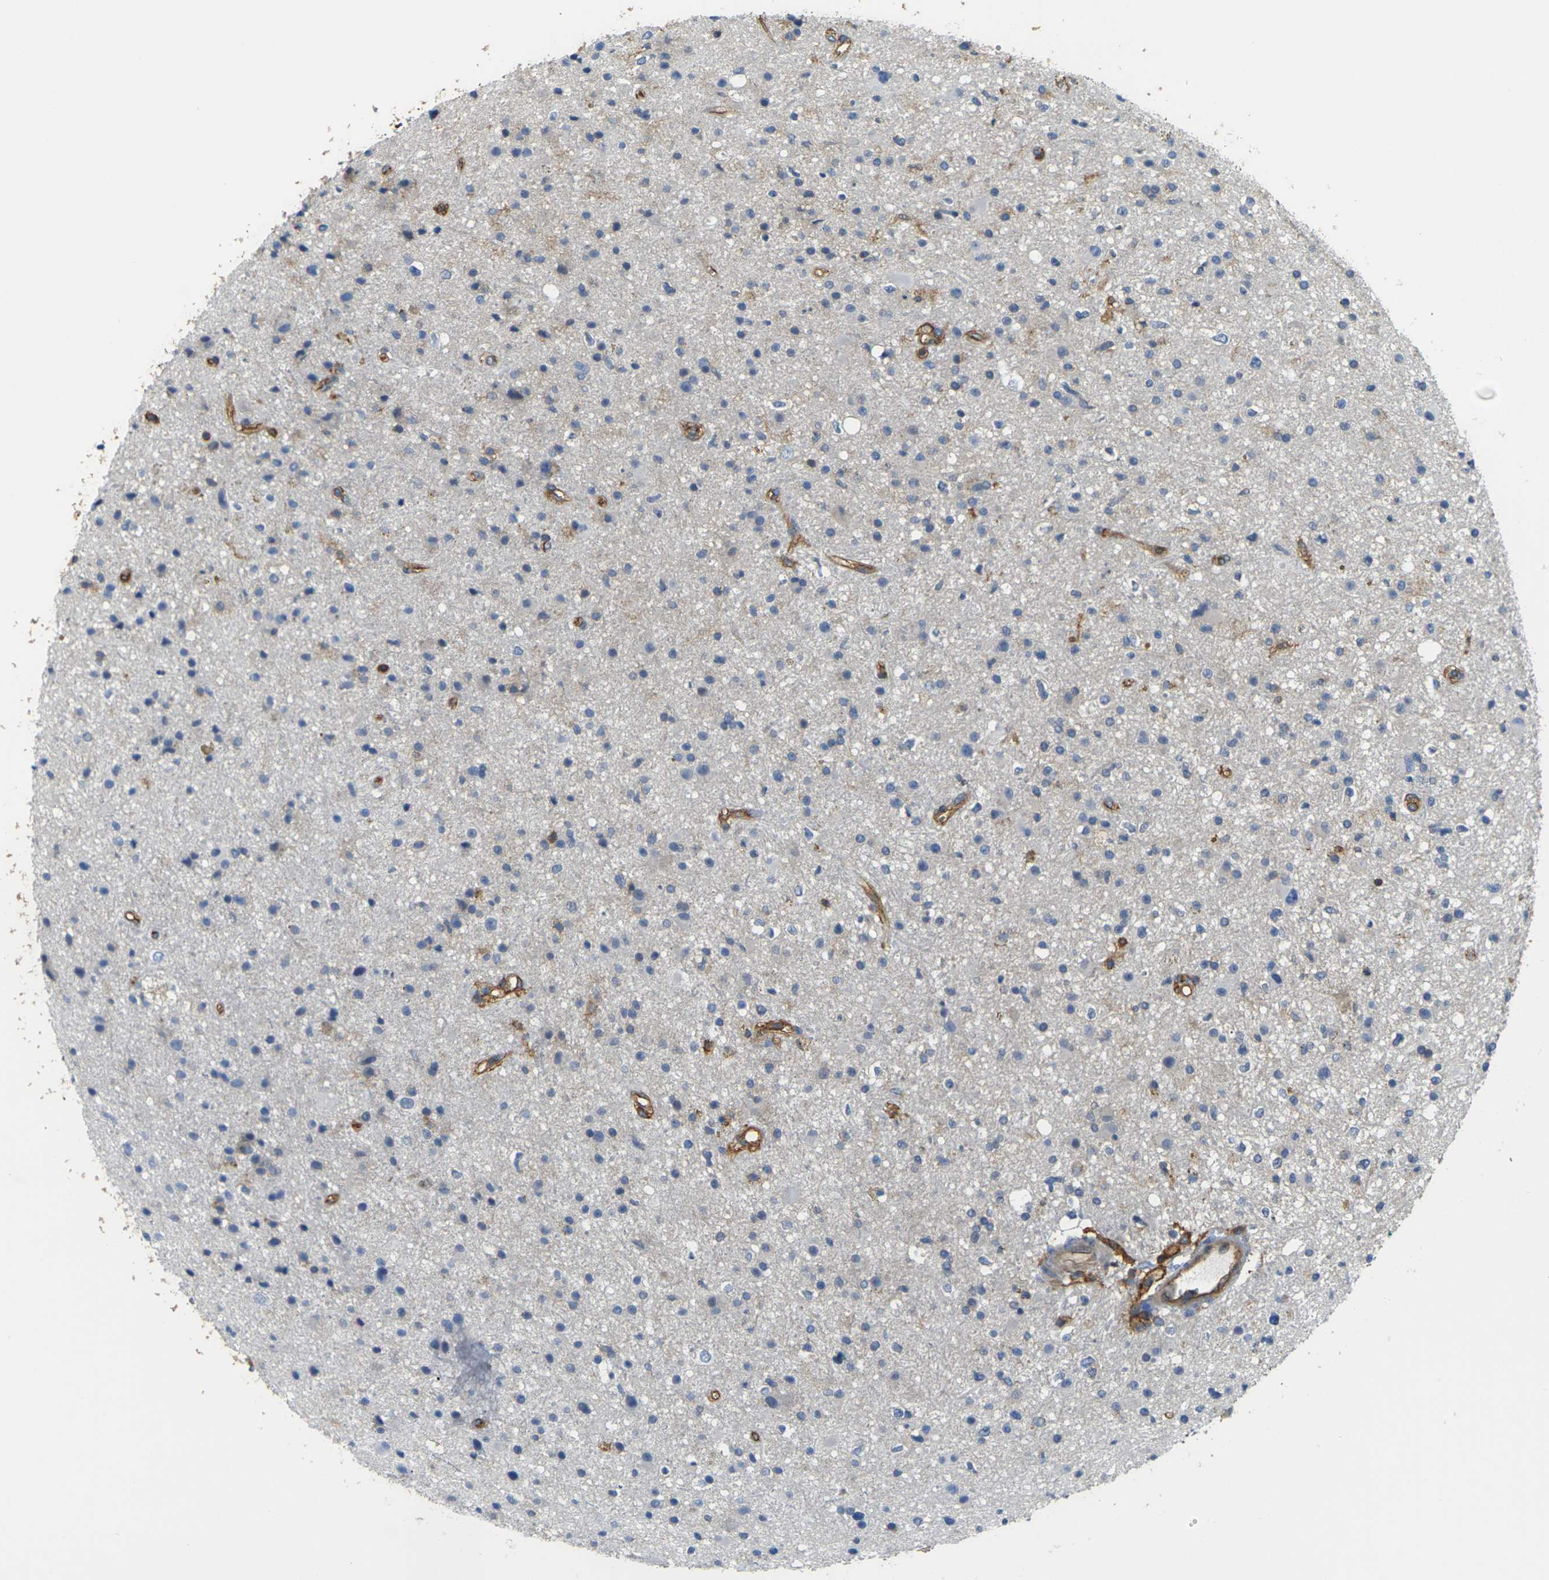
{"staining": {"intensity": "negative", "quantity": "none", "location": "none"}, "tissue": "glioma", "cell_type": "Tumor cells", "image_type": "cancer", "snomed": [{"axis": "morphology", "description": "Glioma, malignant, High grade"}, {"axis": "topography", "description": "Brain"}], "caption": "This photomicrograph is of malignant glioma (high-grade) stained with immunohistochemistry (IHC) to label a protein in brown with the nuclei are counter-stained blue. There is no expression in tumor cells.", "gene": "IQGAP1", "patient": {"sex": "male", "age": 33}}